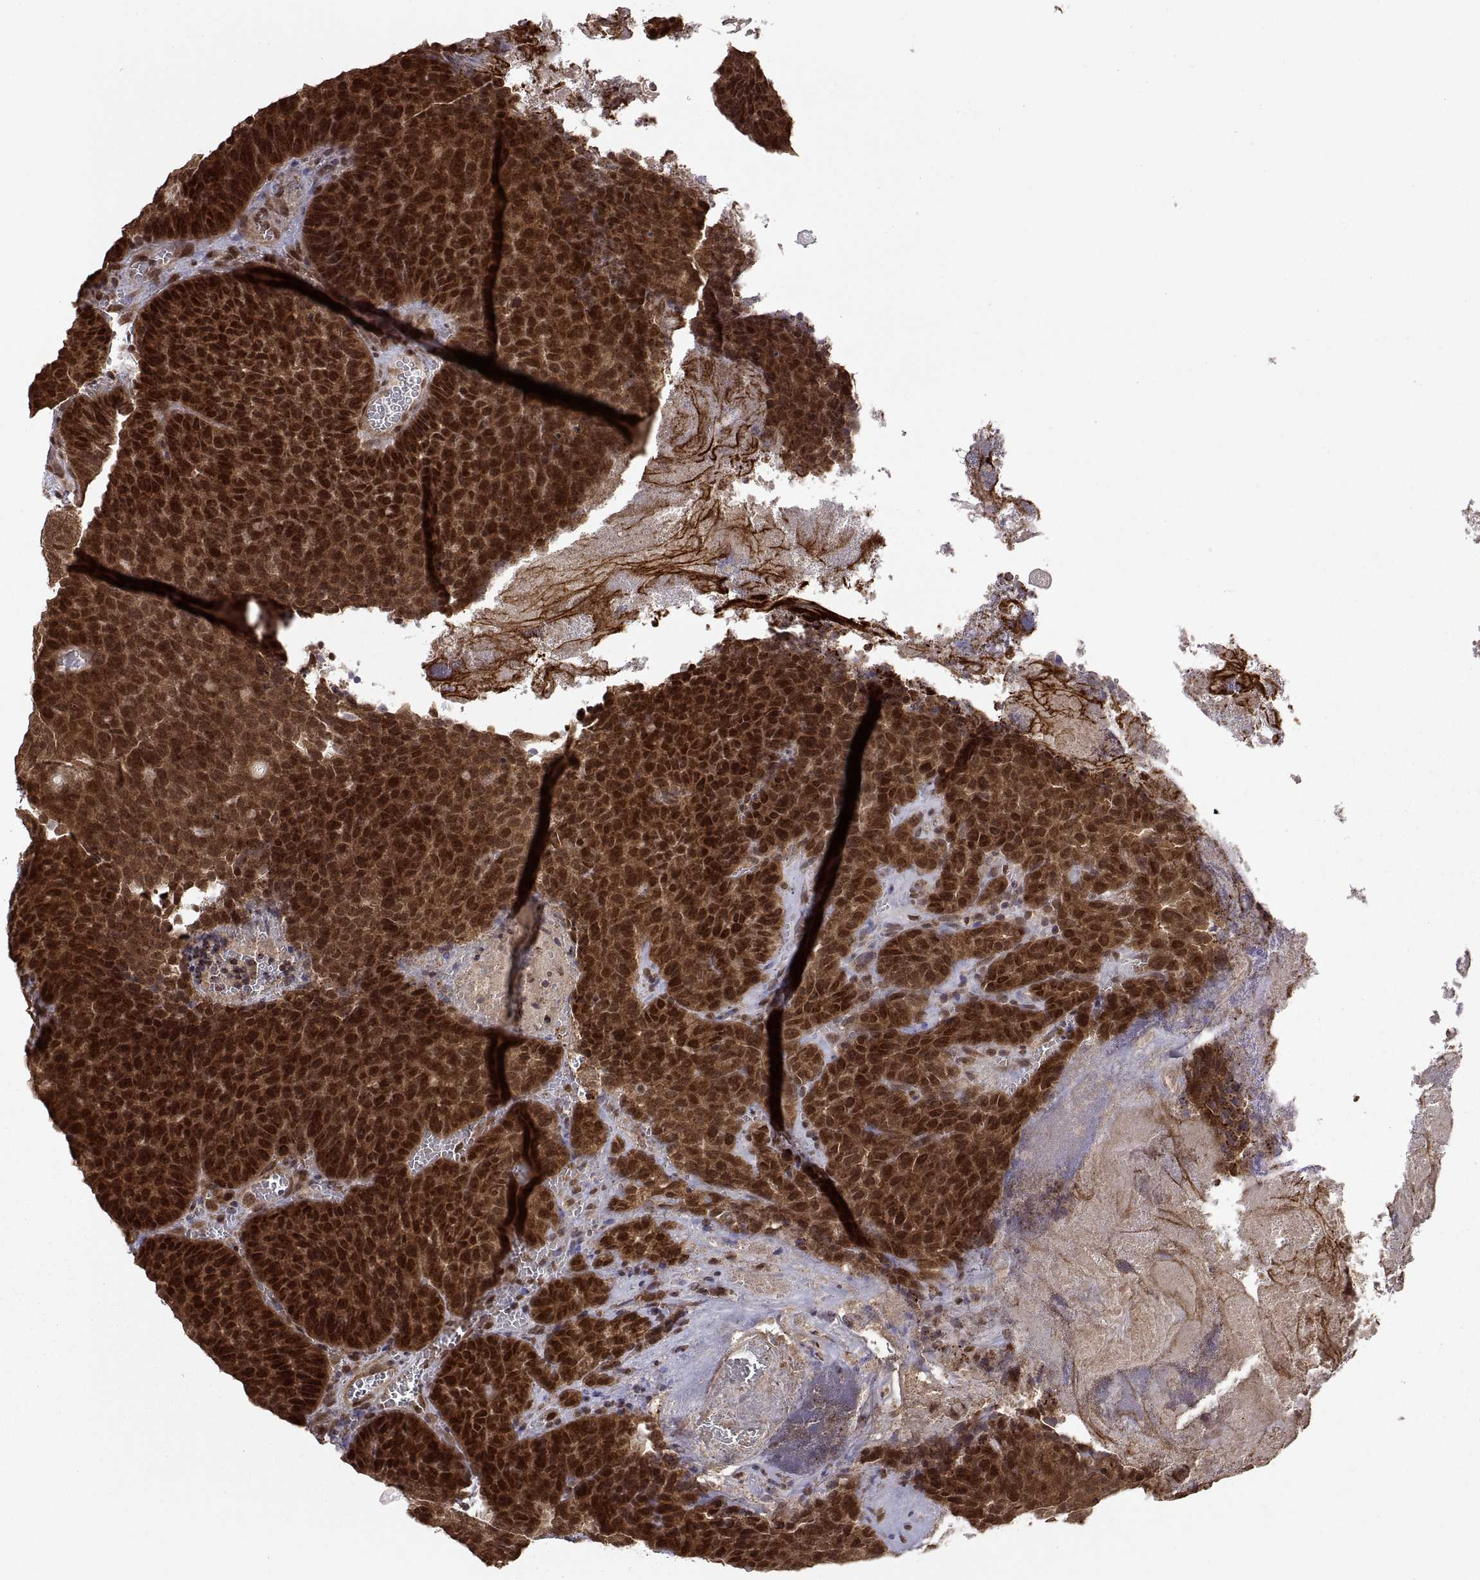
{"staining": {"intensity": "strong", "quantity": "25%-75%", "location": "cytoplasmic/membranous,nuclear"}, "tissue": "urothelial cancer", "cell_type": "Tumor cells", "image_type": "cancer", "snomed": [{"axis": "morphology", "description": "Urothelial carcinoma, Low grade"}, {"axis": "topography", "description": "Urinary bladder"}], "caption": "Immunohistochemistry photomicrograph of neoplastic tissue: urothelial carcinoma (low-grade) stained using immunohistochemistry reveals high levels of strong protein expression localized specifically in the cytoplasmic/membranous and nuclear of tumor cells, appearing as a cytoplasmic/membranous and nuclear brown color.", "gene": "ZNRF2", "patient": {"sex": "female", "age": 62}}